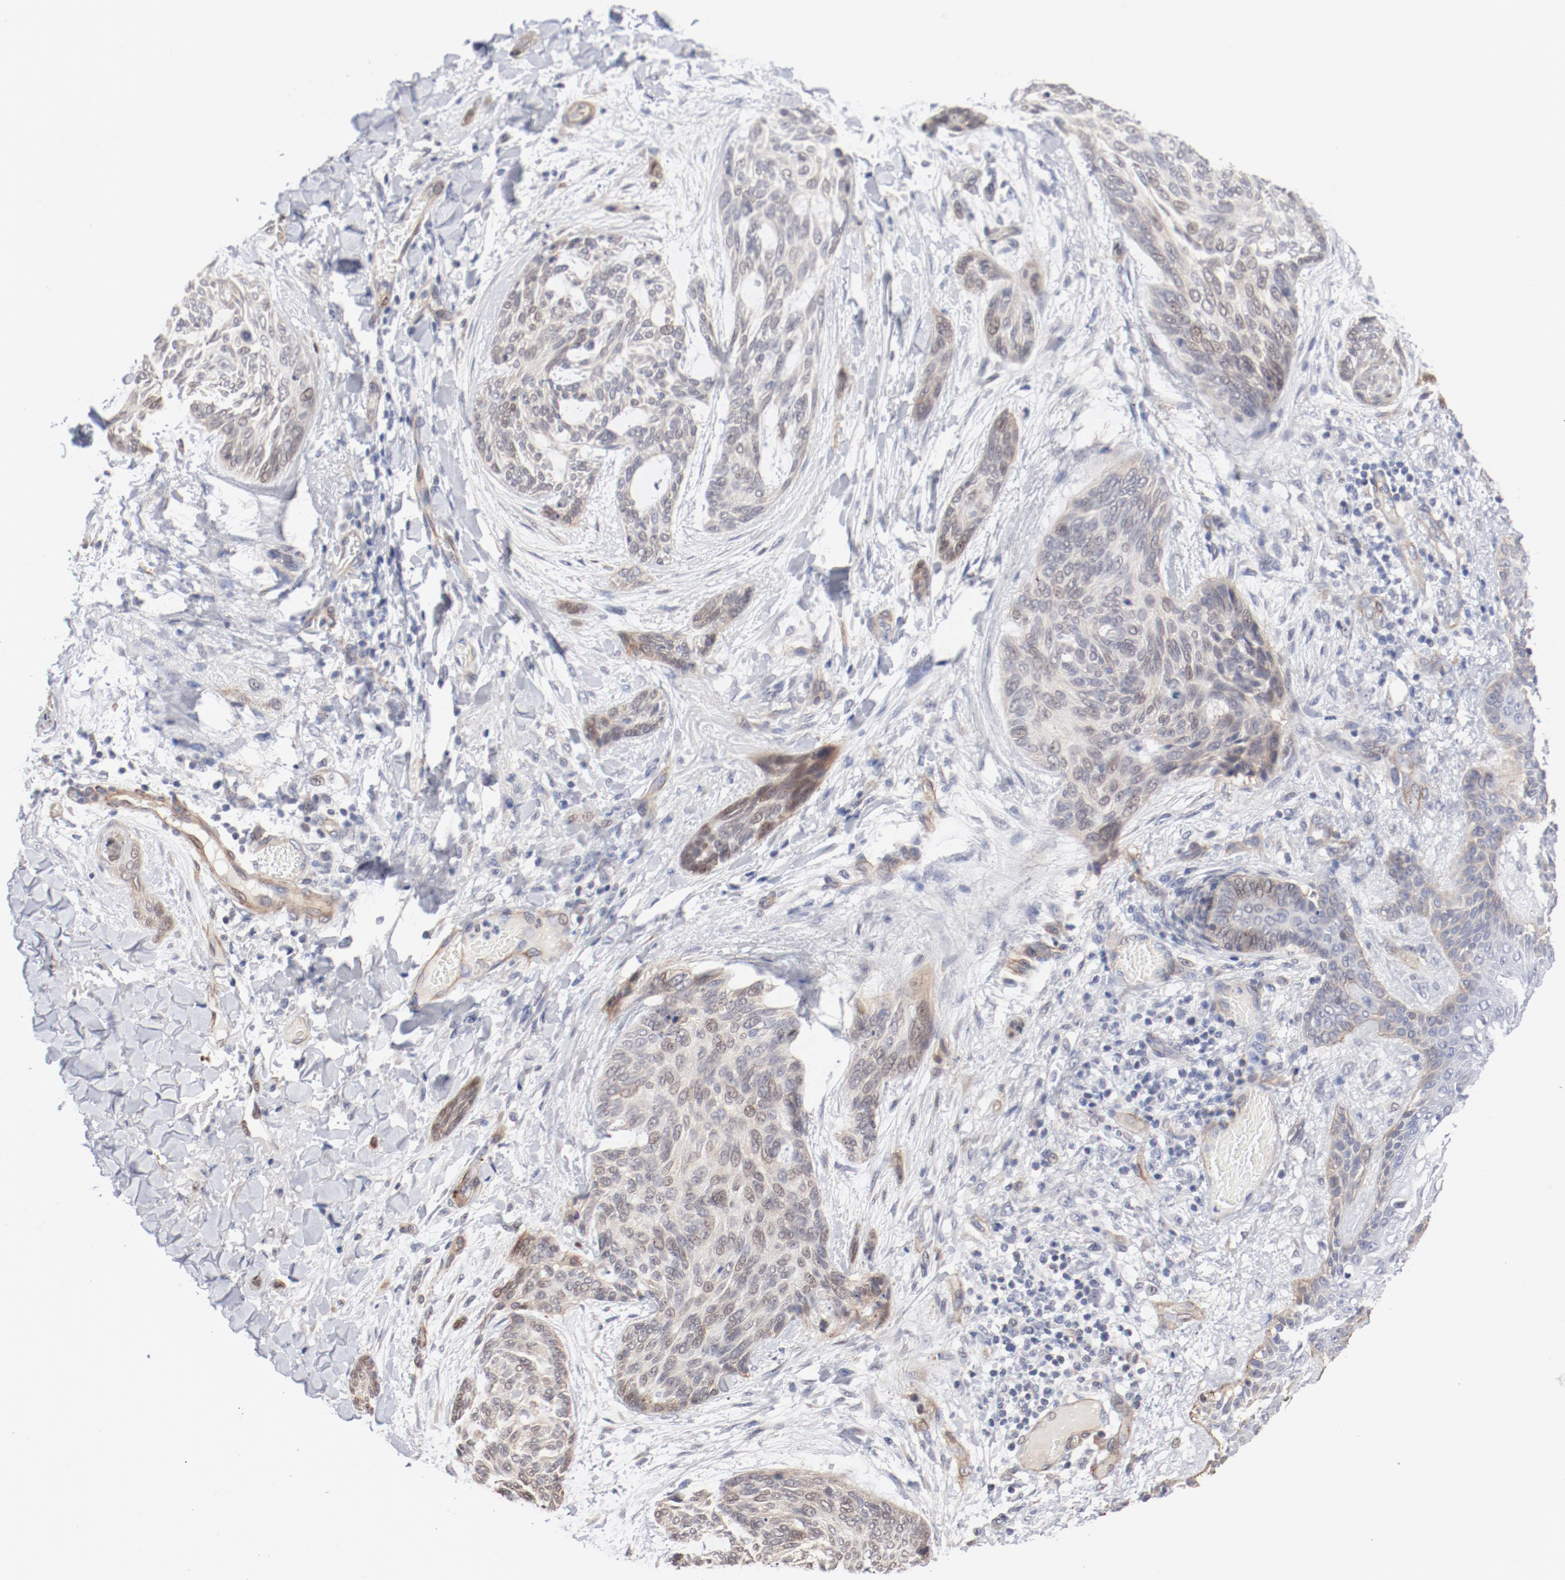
{"staining": {"intensity": "negative", "quantity": "none", "location": "none"}, "tissue": "skin cancer", "cell_type": "Tumor cells", "image_type": "cancer", "snomed": [{"axis": "morphology", "description": "Normal tissue, NOS"}, {"axis": "morphology", "description": "Basal cell carcinoma"}, {"axis": "topography", "description": "Skin"}], "caption": "IHC of human skin cancer exhibits no staining in tumor cells.", "gene": "MAGED4", "patient": {"sex": "female", "age": 71}}